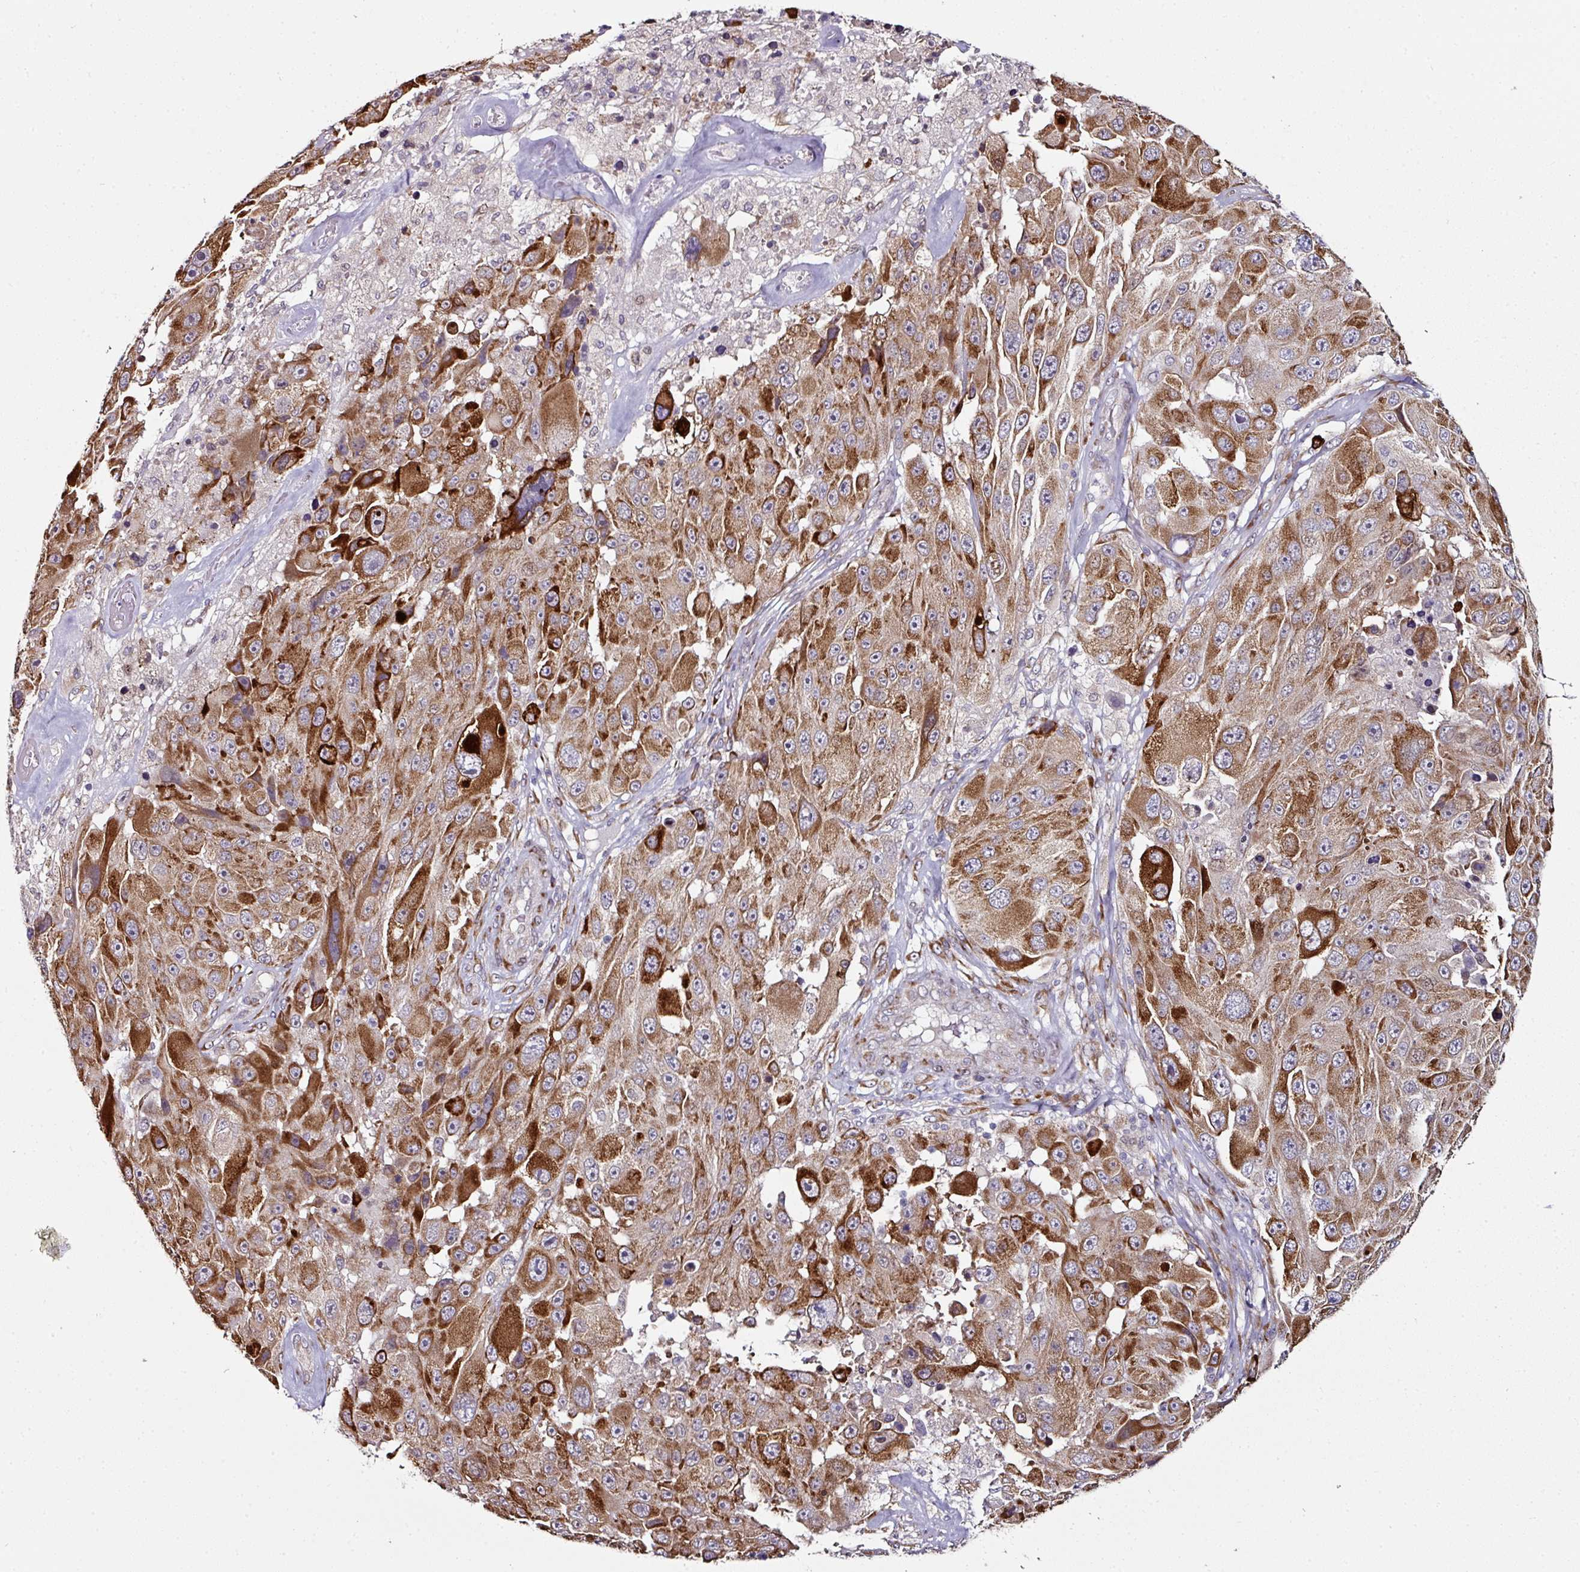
{"staining": {"intensity": "strong", "quantity": ">75%", "location": "cytoplasmic/membranous"}, "tissue": "melanoma", "cell_type": "Tumor cells", "image_type": "cancer", "snomed": [{"axis": "morphology", "description": "Malignant melanoma, Metastatic site"}, {"axis": "topography", "description": "Lymph node"}], "caption": "DAB (3,3'-diaminobenzidine) immunohistochemical staining of malignant melanoma (metastatic site) shows strong cytoplasmic/membranous protein expression in approximately >75% of tumor cells.", "gene": "APOLD1", "patient": {"sex": "male", "age": 62}}